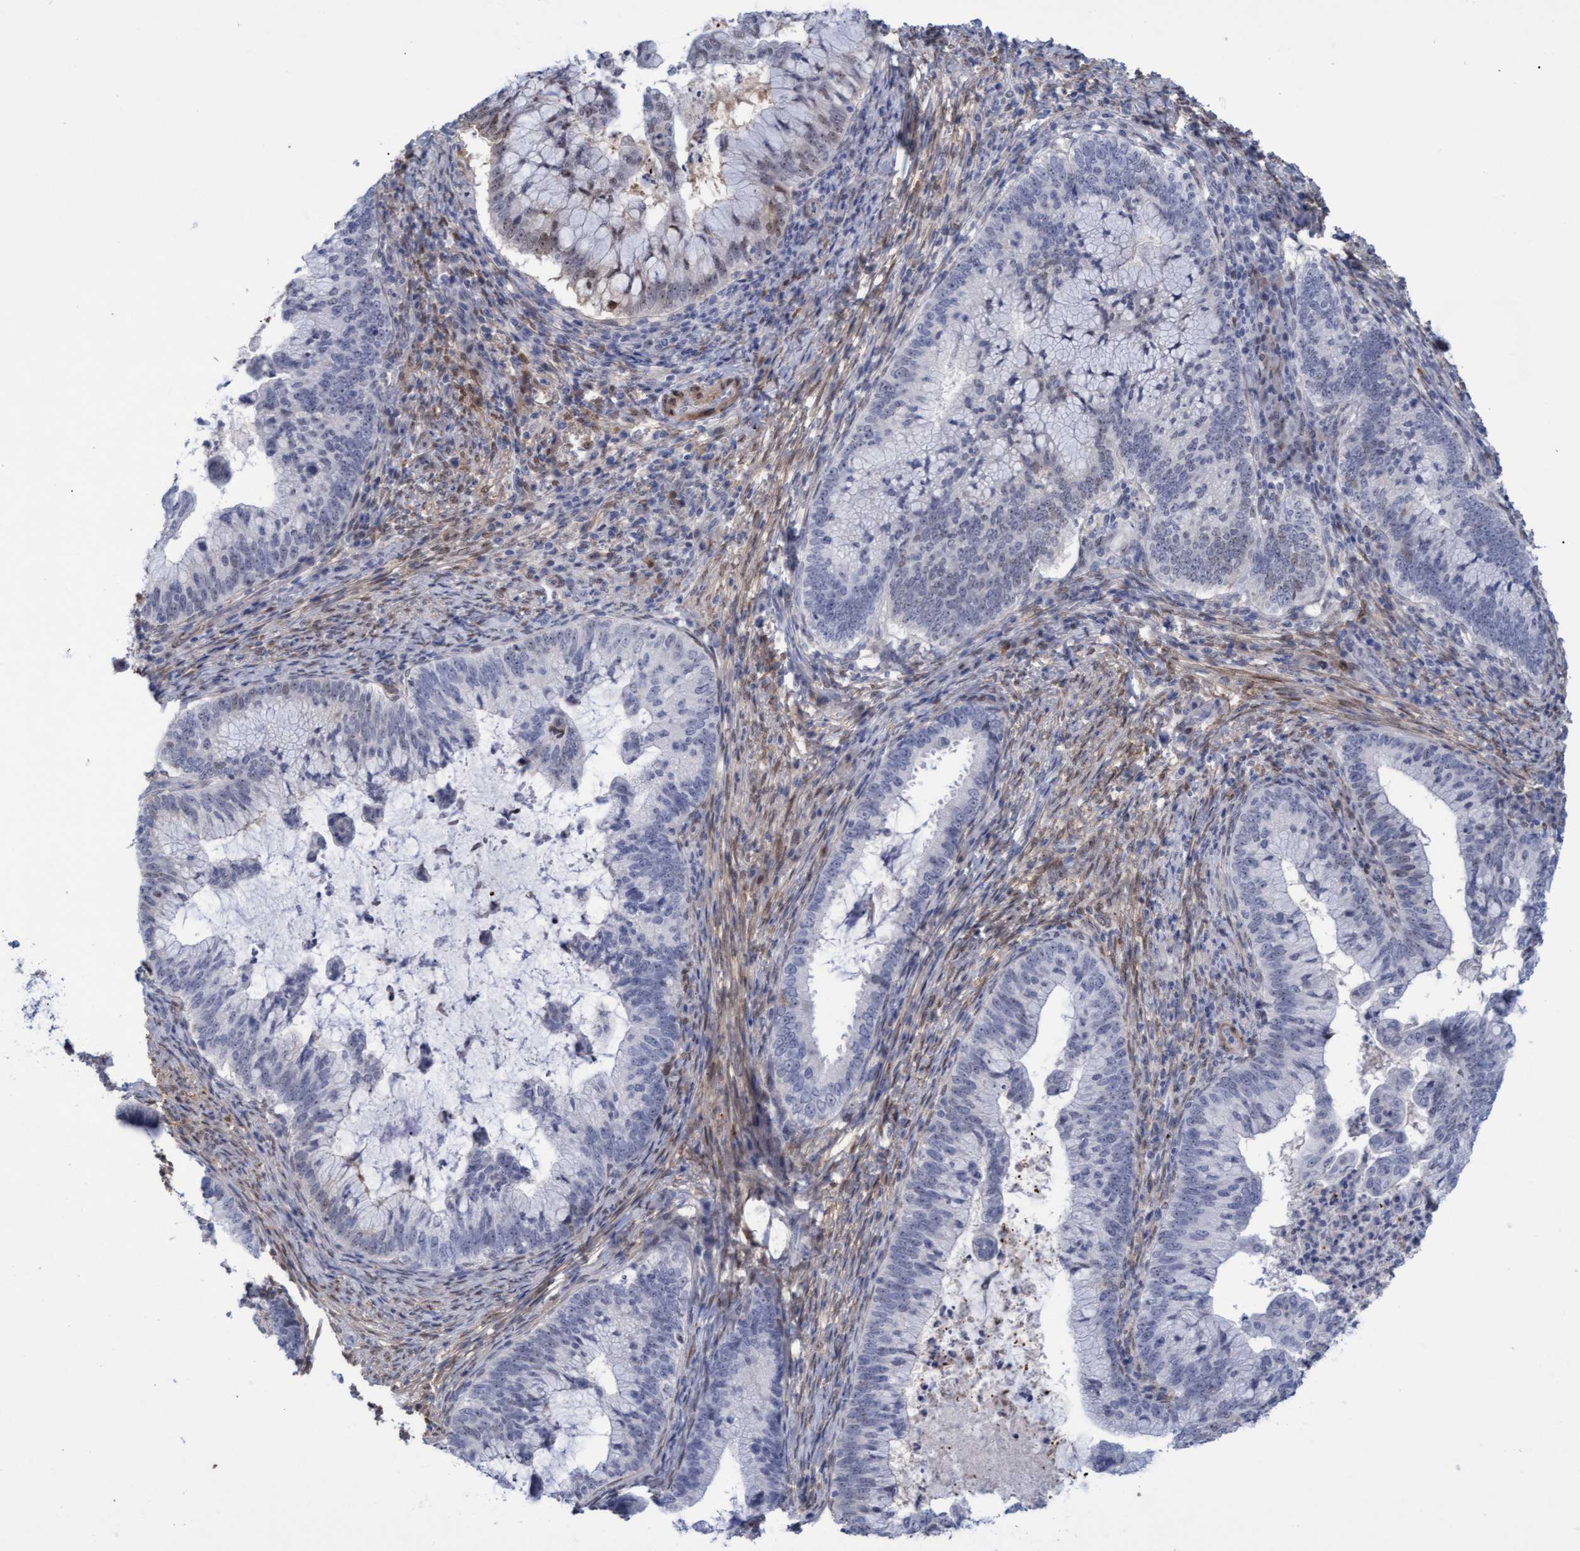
{"staining": {"intensity": "negative", "quantity": "none", "location": "none"}, "tissue": "cervical cancer", "cell_type": "Tumor cells", "image_type": "cancer", "snomed": [{"axis": "morphology", "description": "Adenocarcinoma, NOS"}, {"axis": "topography", "description": "Cervix"}], "caption": "DAB immunohistochemical staining of cervical cancer (adenocarcinoma) displays no significant expression in tumor cells.", "gene": "PINX1", "patient": {"sex": "female", "age": 36}}